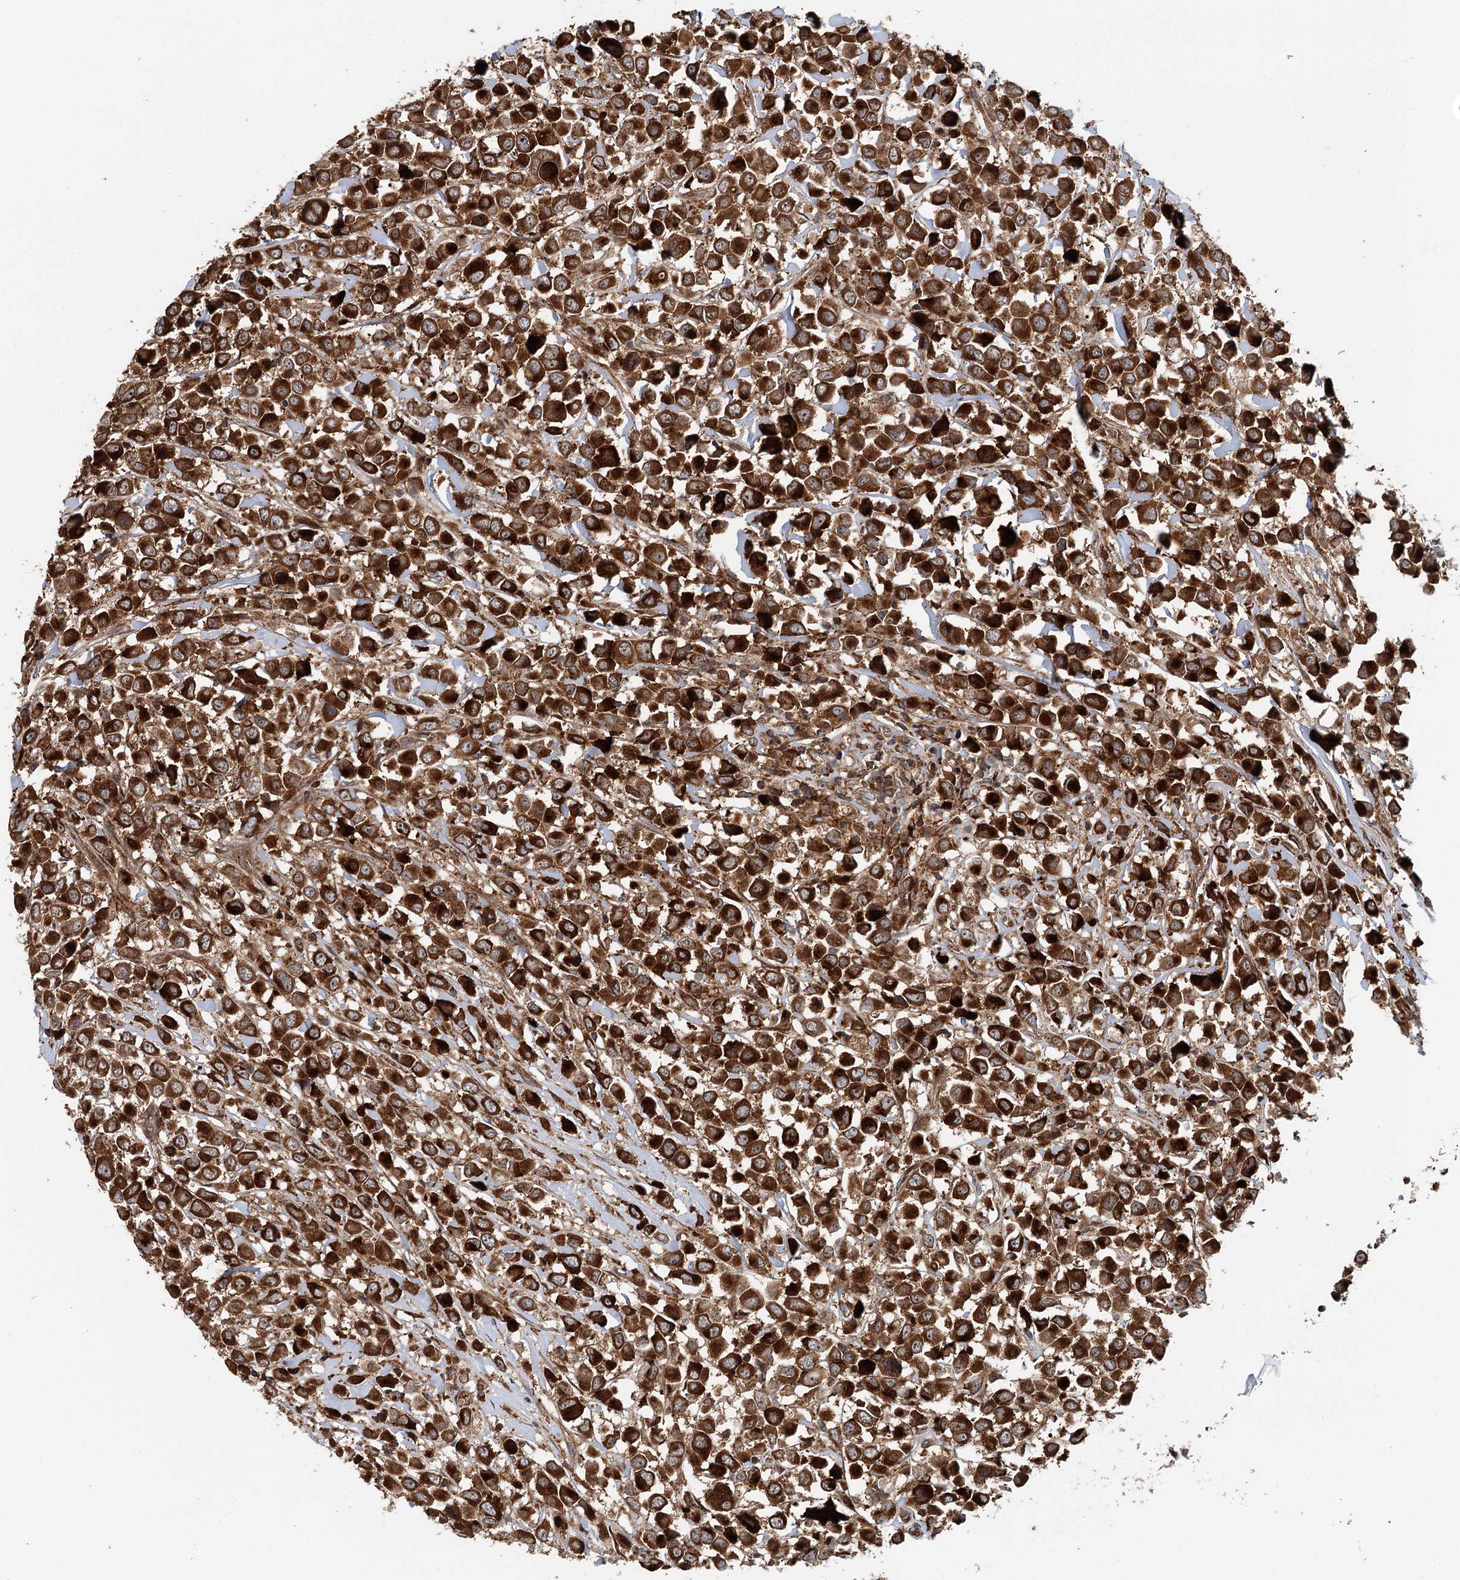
{"staining": {"intensity": "strong", "quantity": ">75%", "location": "cytoplasmic/membranous"}, "tissue": "breast cancer", "cell_type": "Tumor cells", "image_type": "cancer", "snomed": [{"axis": "morphology", "description": "Duct carcinoma"}, {"axis": "topography", "description": "Breast"}], "caption": "Protein staining demonstrates strong cytoplasmic/membranous positivity in approximately >75% of tumor cells in breast invasive ductal carcinoma.", "gene": "RNF111", "patient": {"sex": "female", "age": 61}}